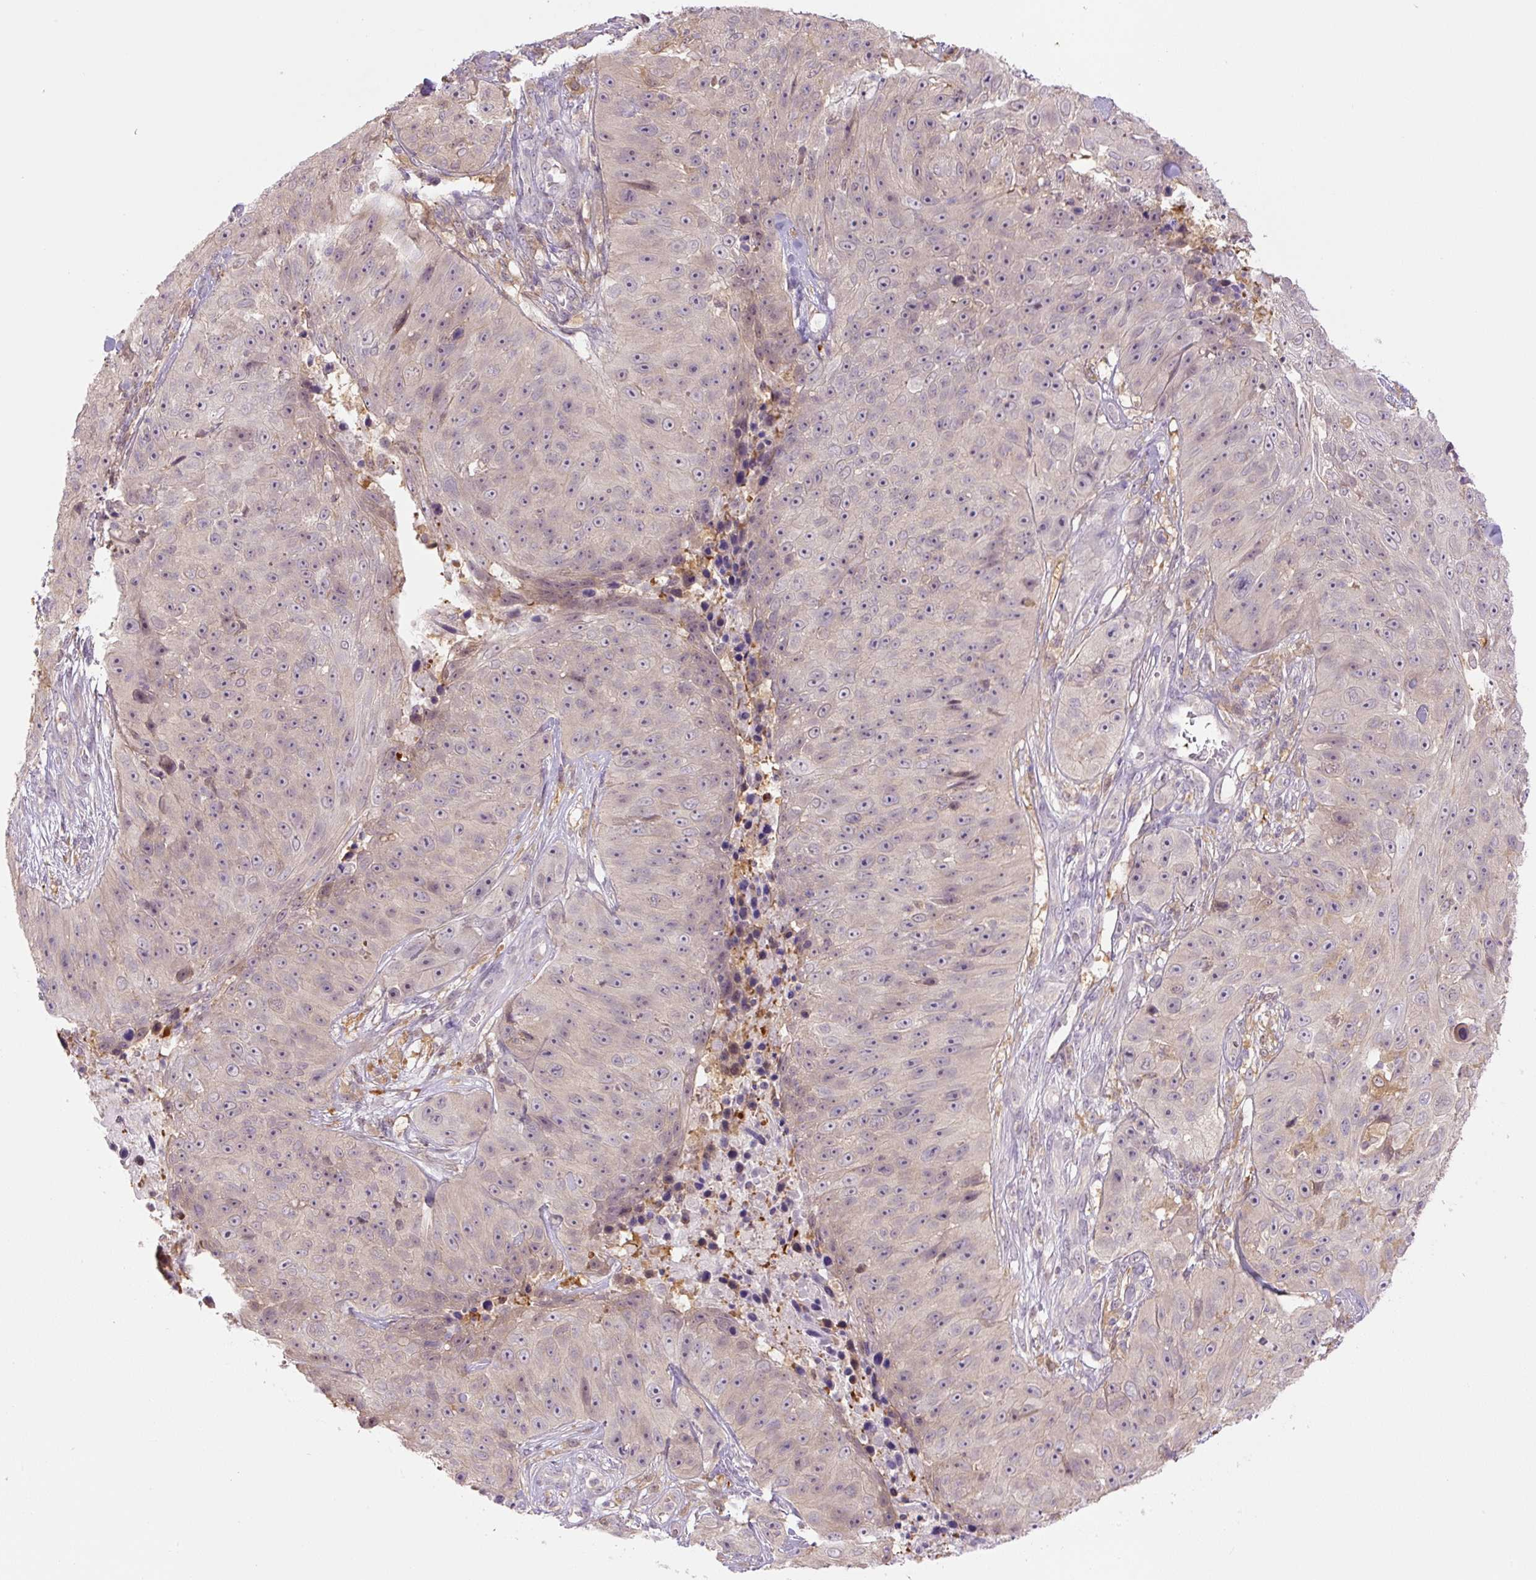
{"staining": {"intensity": "negative", "quantity": "none", "location": "none"}, "tissue": "skin cancer", "cell_type": "Tumor cells", "image_type": "cancer", "snomed": [{"axis": "morphology", "description": "Squamous cell carcinoma, NOS"}, {"axis": "topography", "description": "Skin"}], "caption": "This is an immunohistochemistry photomicrograph of skin cancer. There is no positivity in tumor cells.", "gene": "SPSB2", "patient": {"sex": "female", "age": 87}}